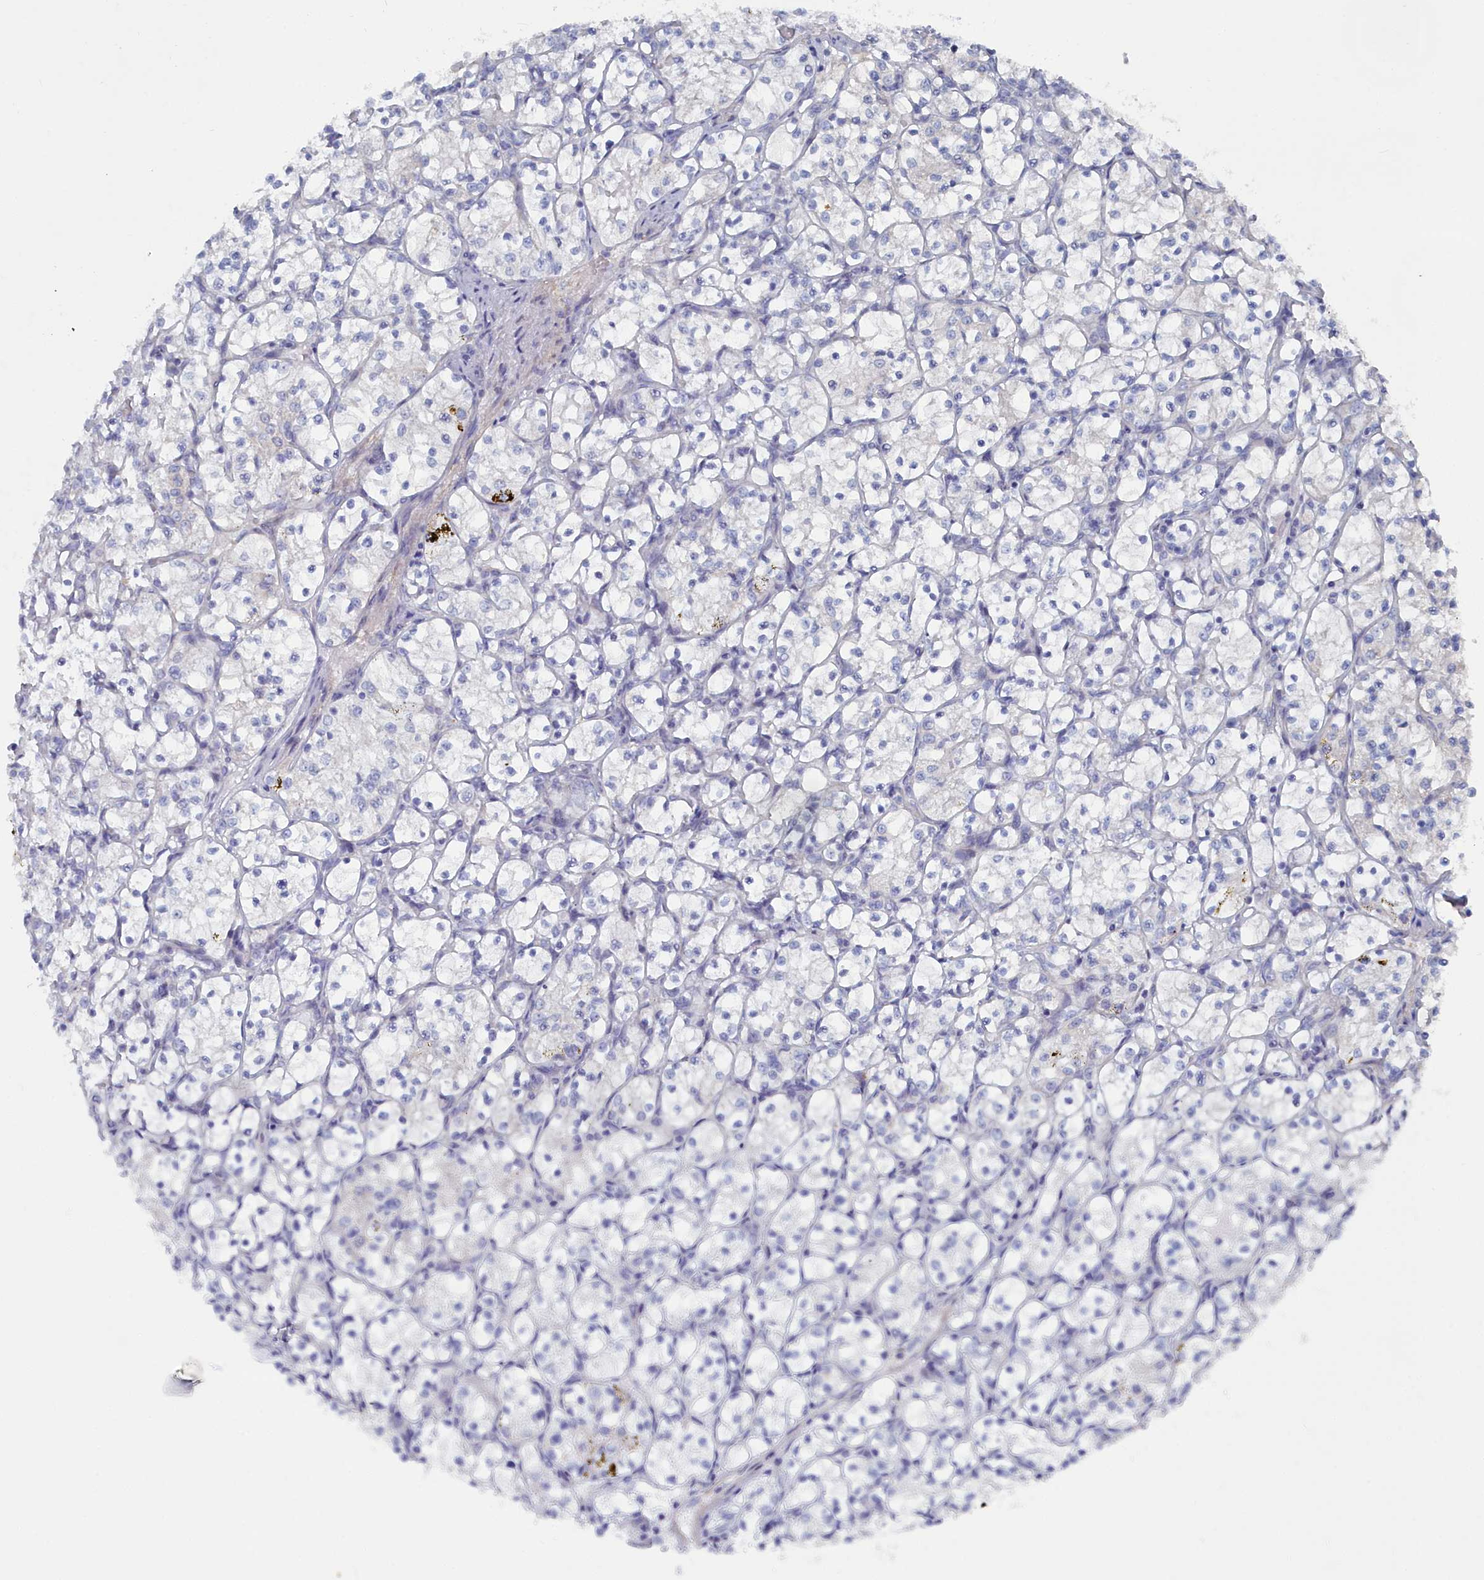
{"staining": {"intensity": "negative", "quantity": "none", "location": "none"}, "tissue": "renal cancer", "cell_type": "Tumor cells", "image_type": "cancer", "snomed": [{"axis": "morphology", "description": "Adenocarcinoma, NOS"}, {"axis": "topography", "description": "Kidney"}], "caption": "High power microscopy image of an immunohistochemistry photomicrograph of renal cancer (adenocarcinoma), revealing no significant staining in tumor cells. (DAB (3,3'-diaminobenzidine) immunohistochemistry (IHC), high magnification).", "gene": "SHISAL2A", "patient": {"sex": "female", "age": 69}}